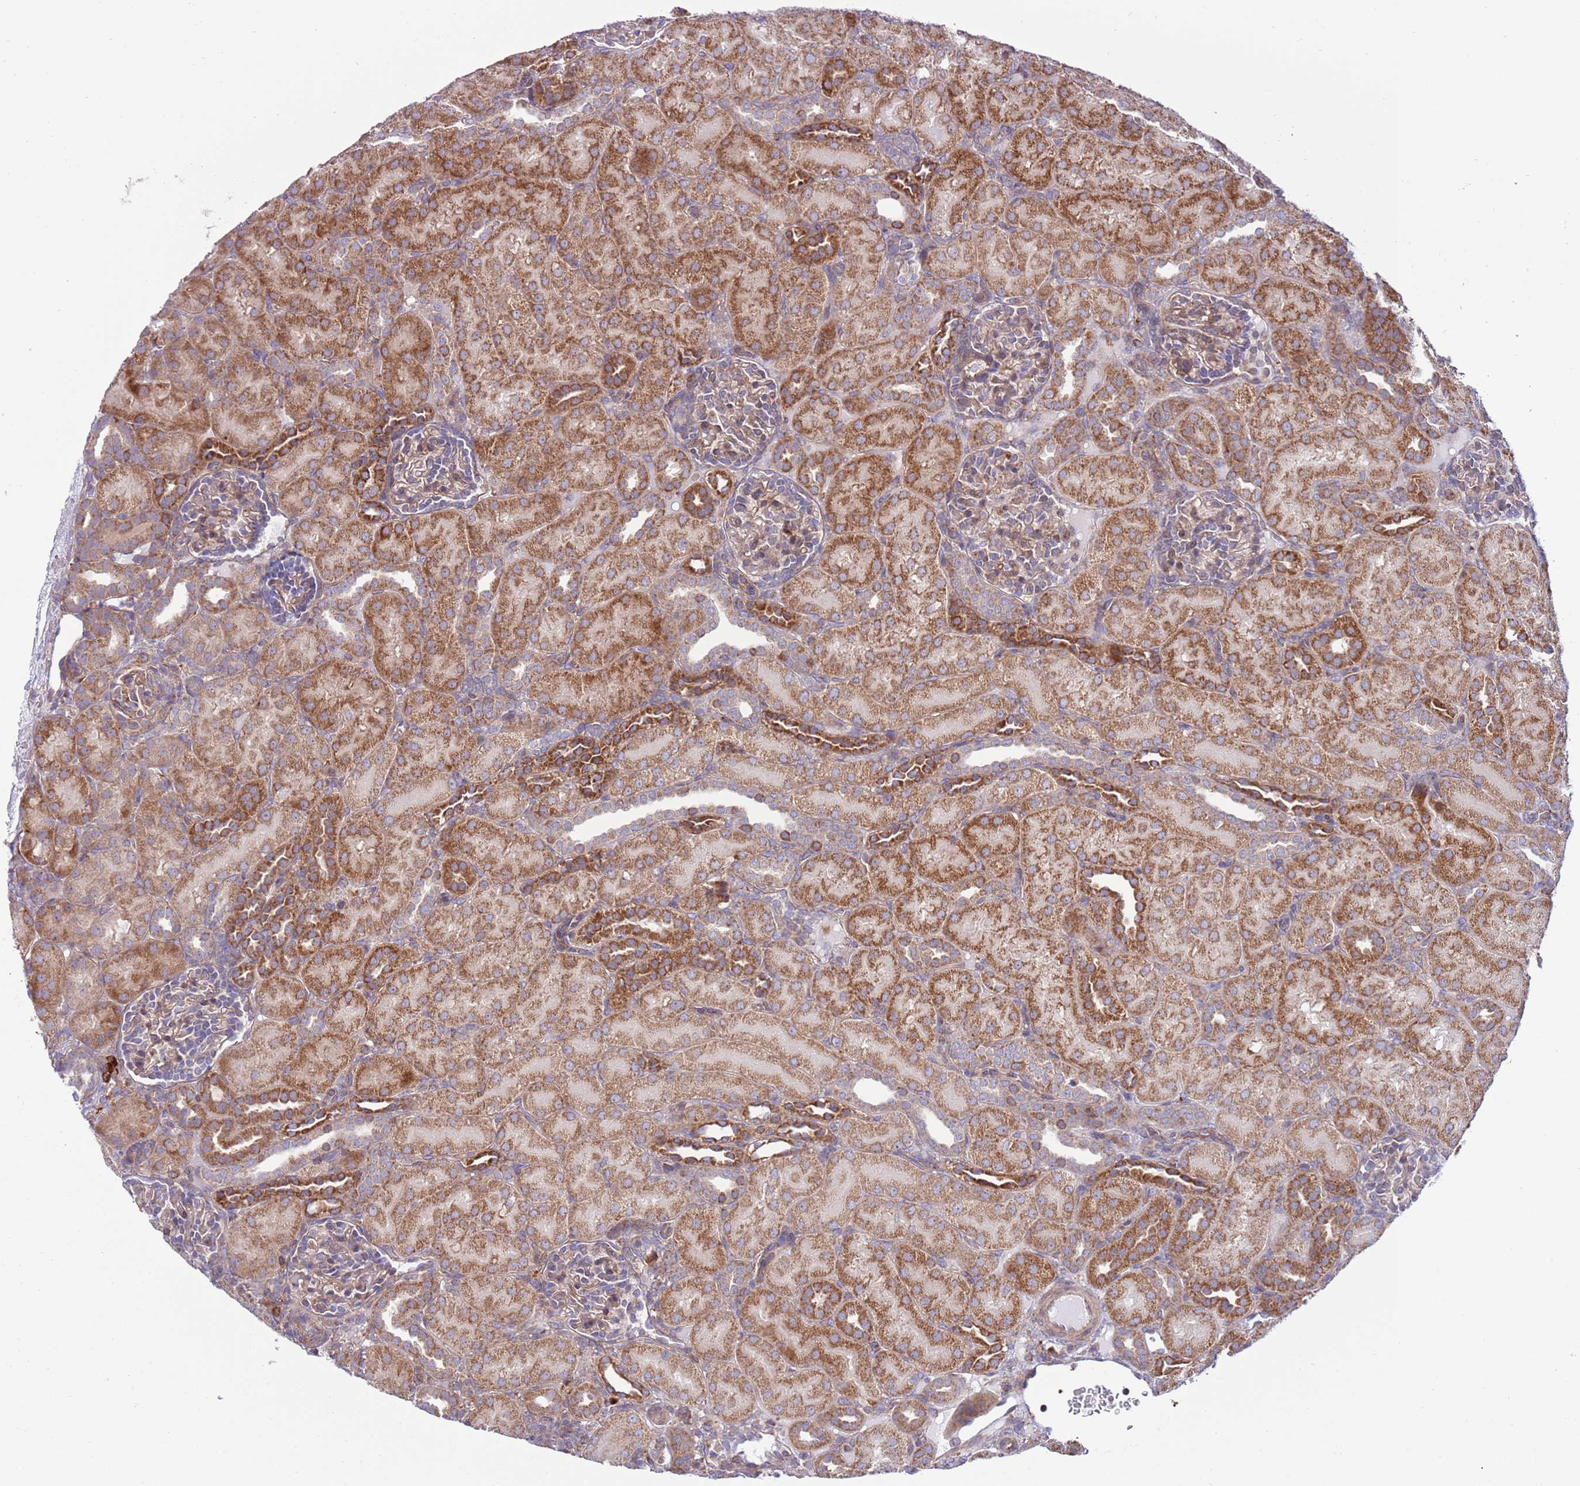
{"staining": {"intensity": "weak", "quantity": ">75%", "location": "cytoplasmic/membranous"}, "tissue": "kidney", "cell_type": "Cells in glomeruli", "image_type": "normal", "snomed": [{"axis": "morphology", "description": "Normal tissue, NOS"}, {"axis": "topography", "description": "Kidney"}], "caption": "A high-resolution image shows immunohistochemistry (IHC) staining of normal kidney, which shows weak cytoplasmic/membranous positivity in approximately >75% of cells in glomeruli.", "gene": "DAND5", "patient": {"sex": "male", "age": 1}}